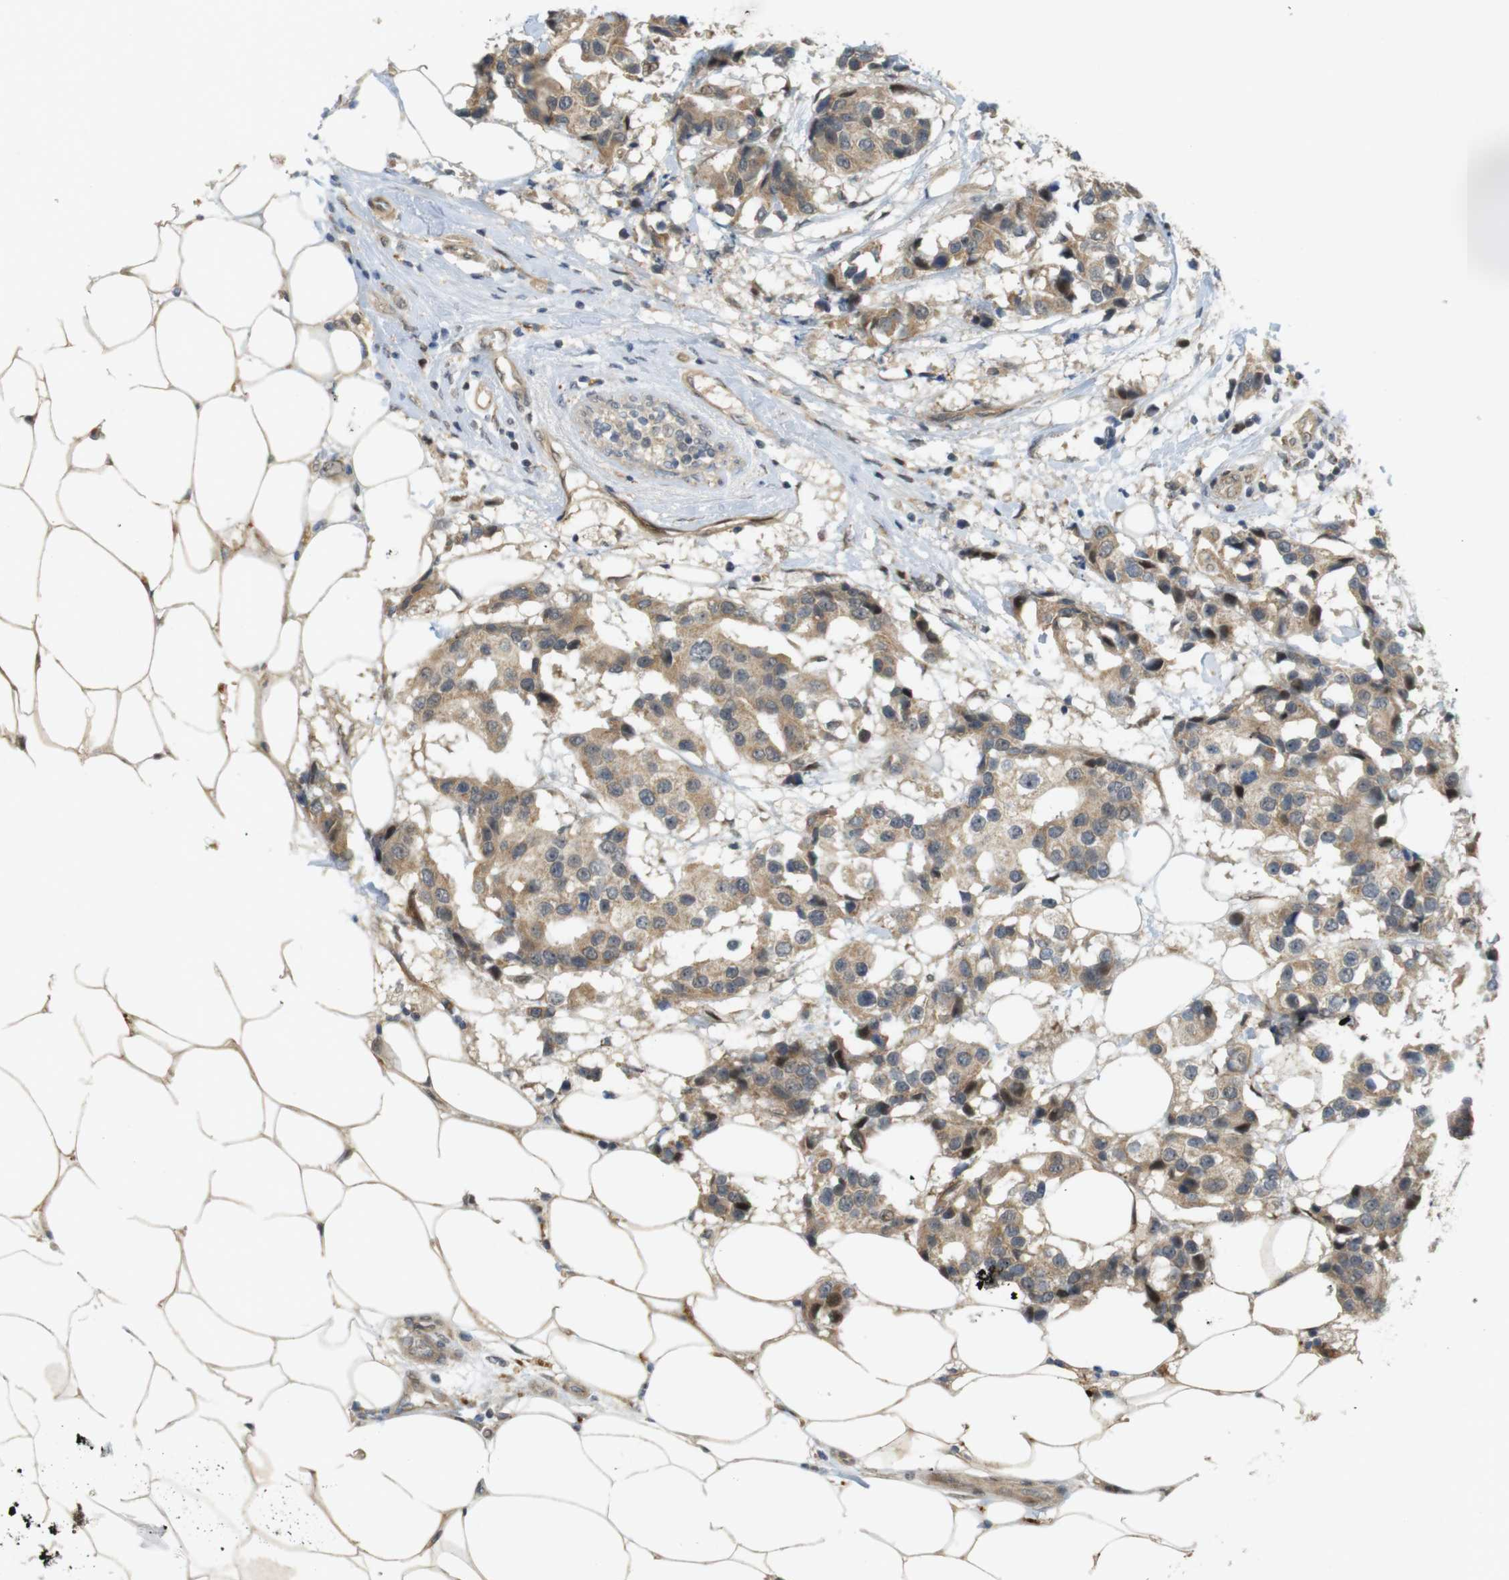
{"staining": {"intensity": "moderate", "quantity": ">75%", "location": "cytoplasmic/membranous"}, "tissue": "breast cancer", "cell_type": "Tumor cells", "image_type": "cancer", "snomed": [{"axis": "morphology", "description": "Normal tissue, NOS"}, {"axis": "morphology", "description": "Duct carcinoma"}, {"axis": "topography", "description": "Breast"}], "caption": "Immunohistochemistry (IHC) photomicrograph of breast intraductal carcinoma stained for a protein (brown), which demonstrates medium levels of moderate cytoplasmic/membranous expression in approximately >75% of tumor cells.", "gene": "TSPAN9", "patient": {"sex": "female", "age": 39}}